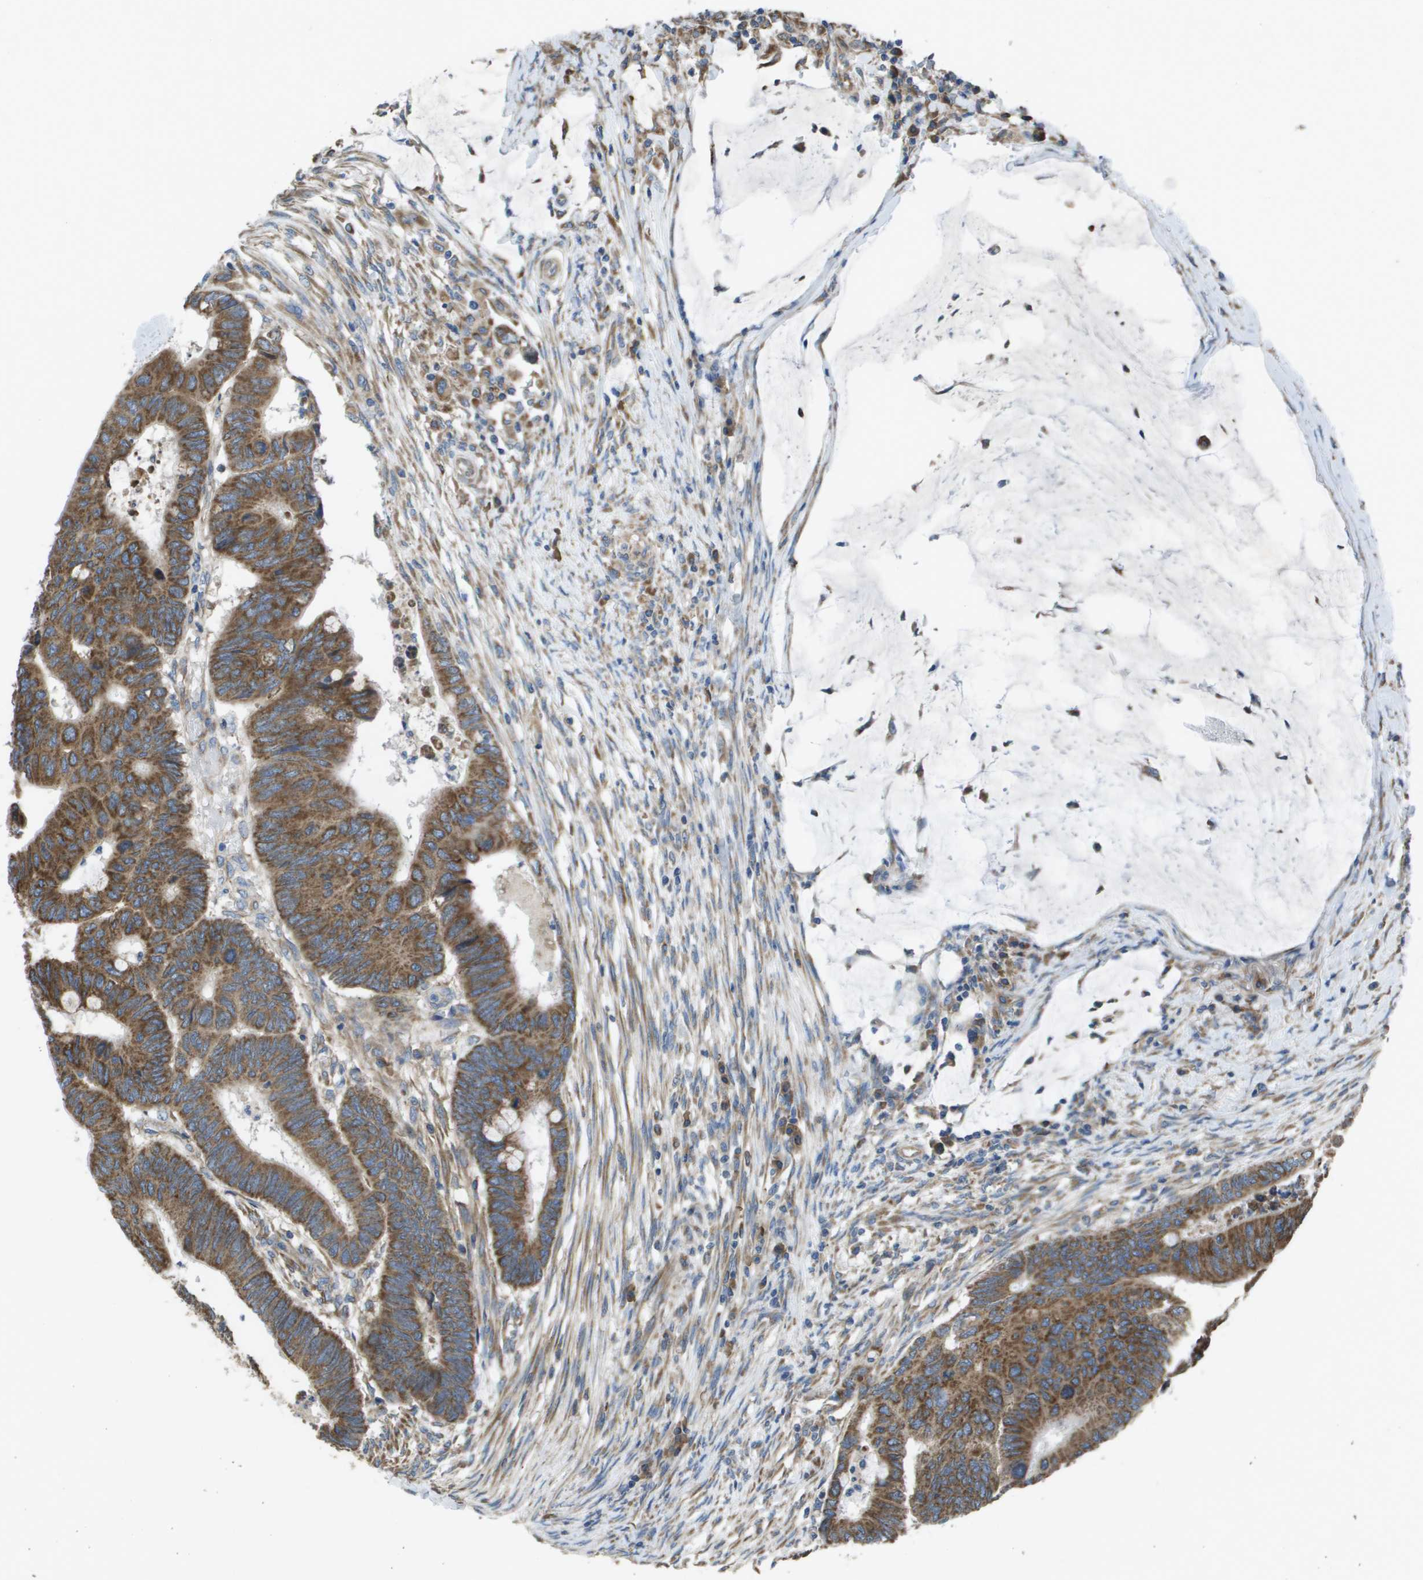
{"staining": {"intensity": "strong", "quantity": ">75%", "location": "cytoplasmic/membranous"}, "tissue": "colorectal cancer", "cell_type": "Tumor cells", "image_type": "cancer", "snomed": [{"axis": "morphology", "description": "Normal tissue, NOS"}, {"axis": "morphology", "description": "Adenocarcinoma, NOS"}, {"axis": "topography", "description": "Rectum"}], "caption": "Adenocarcinoma (colorectal) tissue reveals strong cytoplasmic/membranous staining in about >75% of tumor cells, visualized by immunohistochemistry. (DAB (3,3'-diaminobenzidine) IHC with brightfield microscopy, high magnification).", "gene": "CLCN2", "patient": {"sex": "male", "age": 92}}